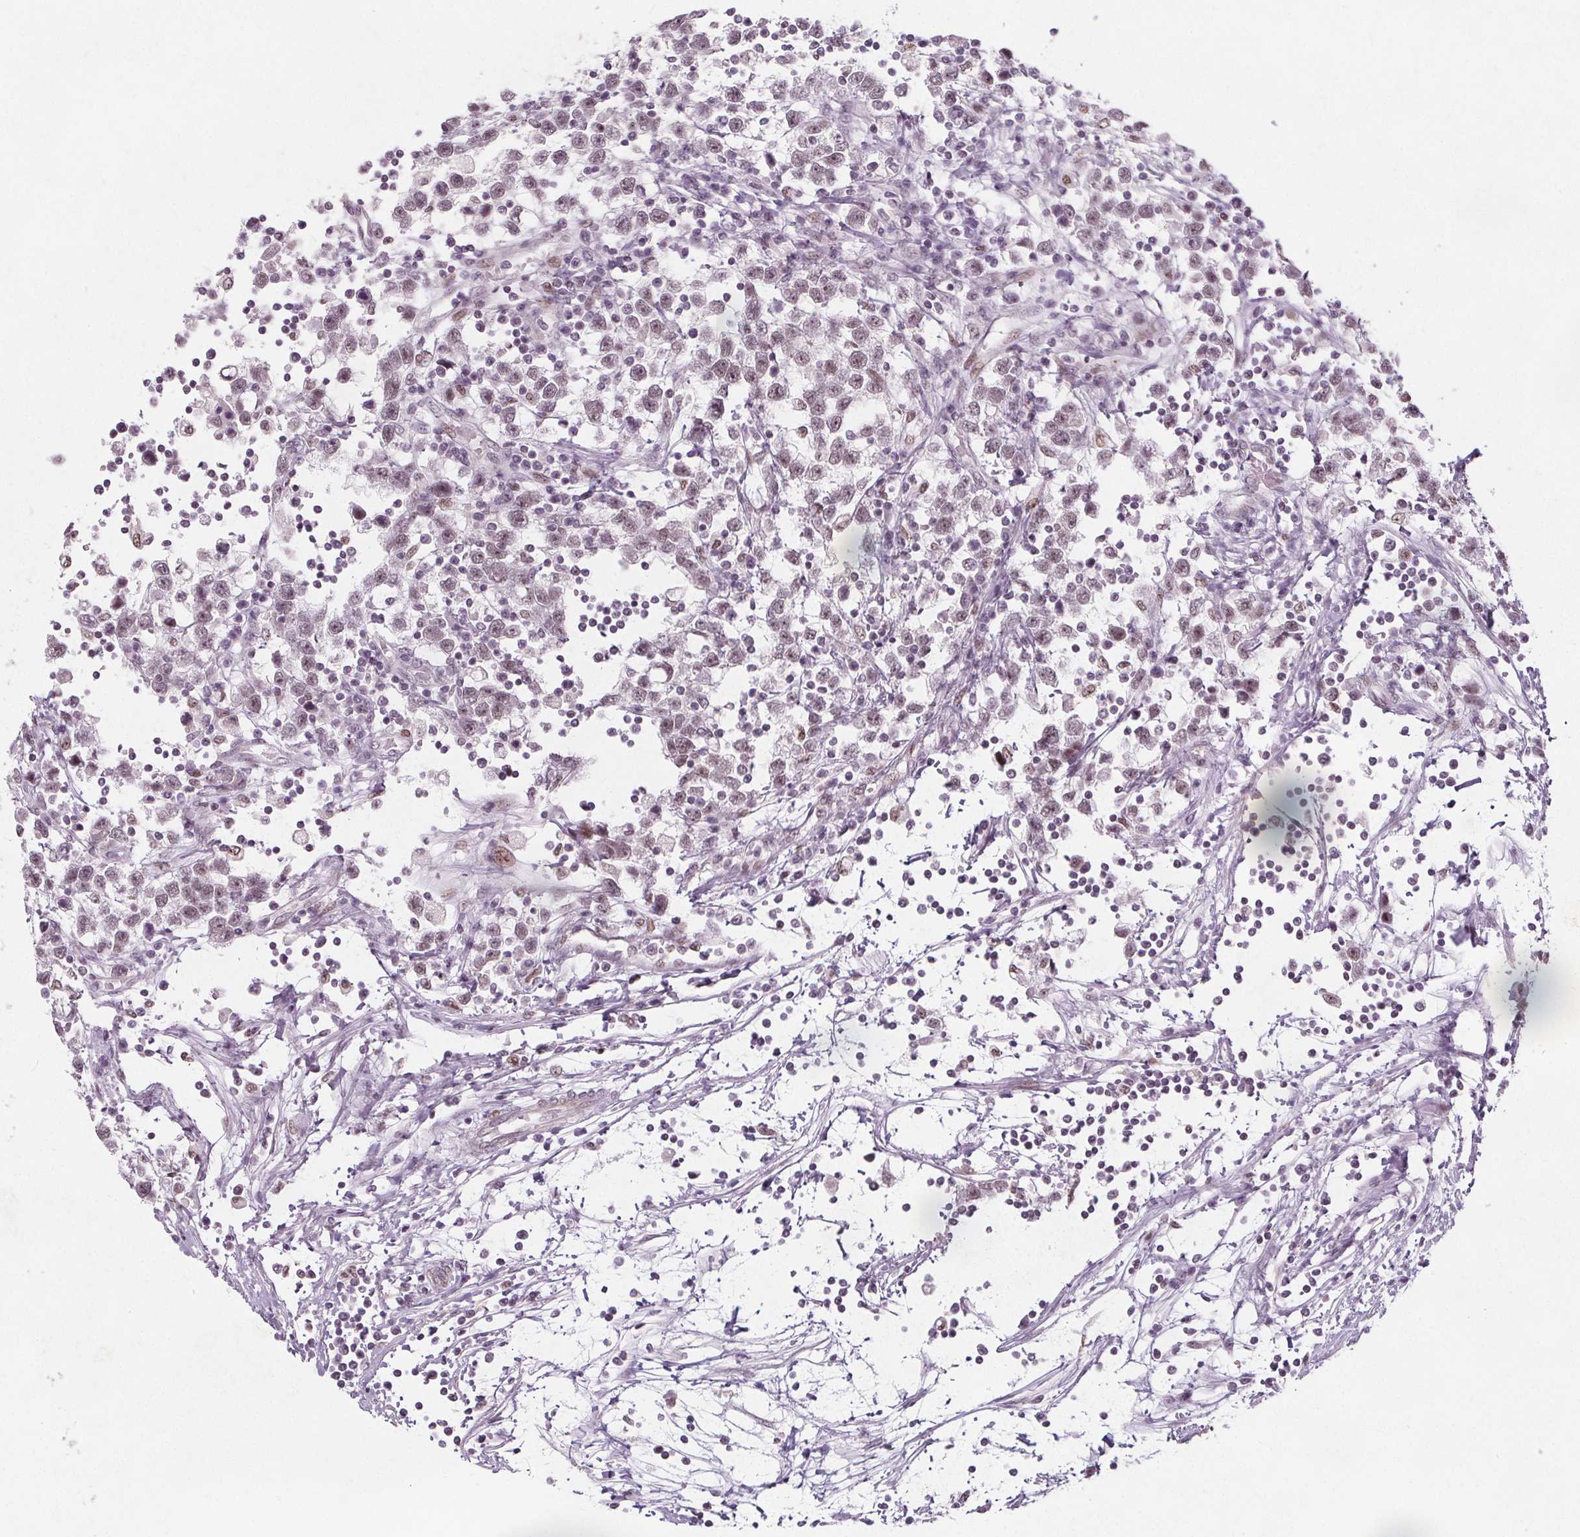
{"staining": {"intensity": "weak", "quantity": "<25%", "location": "nuclear"}, "tissue": "testis cancer", "cell_type": "Tumor cells", "image_type": "cancer", "snomed": [{"axis": "morphology", "description": "Seminoma, NOS"}, {"axis": "topography", "description": "Testis"}], "caption": "Immunohistochemistry (IHC) image of neoplastic tissue: human seminoma (testis) stained with DAB demonstrates no significant protein expression in tumor cells.", "gene": "TAF6L", "patient": {"sex": "male", "age": 34}}